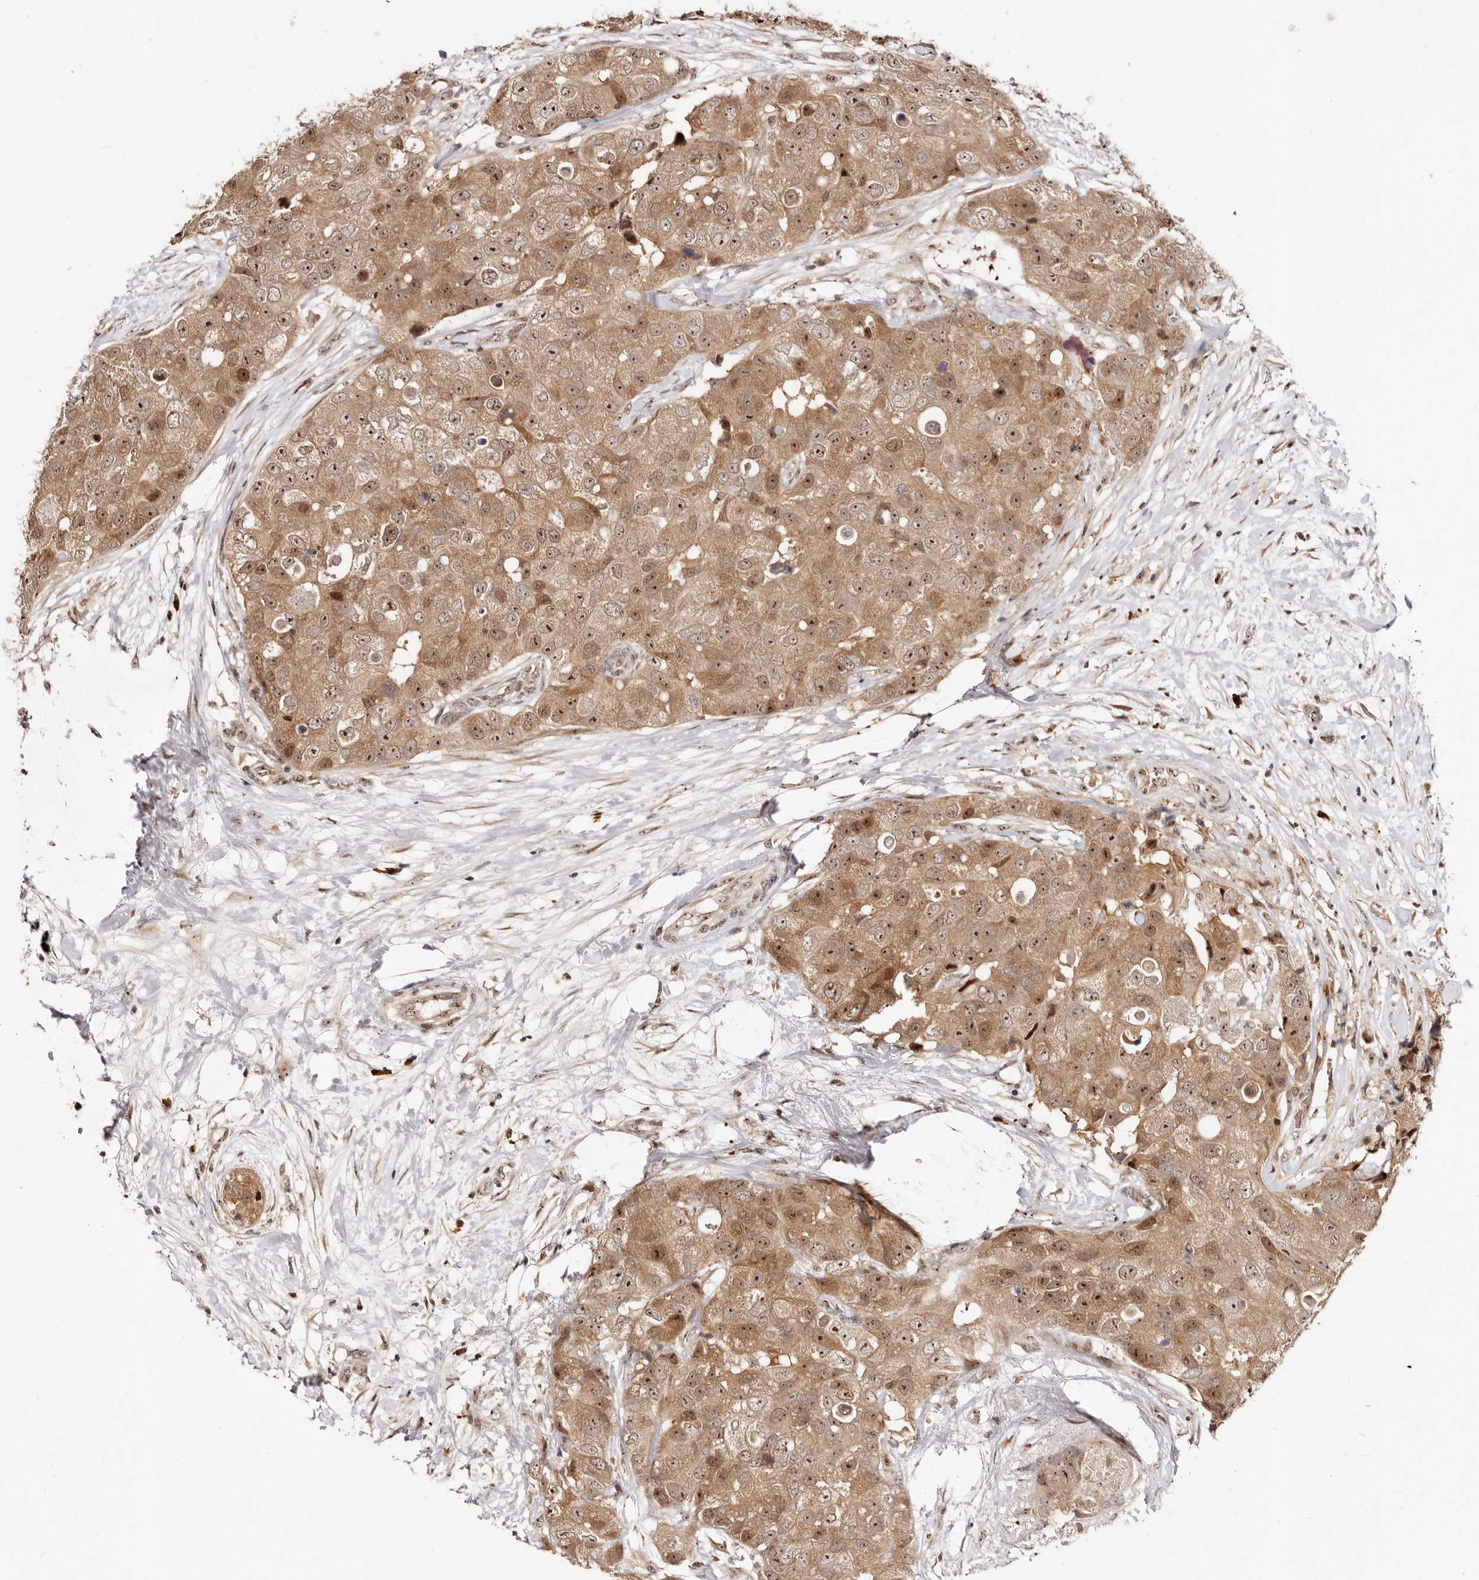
{"staining": {"intensity": "moderate", "quantity": ">75%", "location": "cytoplasmic/membranous,nuclear"}, "tissue": "breast cancer", "cell_type": "Tumor cells", "image_type": "cancer", "snomed": [{"axis": "morphology", "description": "Duct carcinoma"}, {"axis": "topography", "description": "Breast"}], "caption": "Human breast cancer stained for a protein (brown) exhibits moderate cytoplasmic/membranous and nuclear positive expression in about >75% of tumor cells.", "gene": "APOL6", "patient": {"sex": "female", "age": 62}}